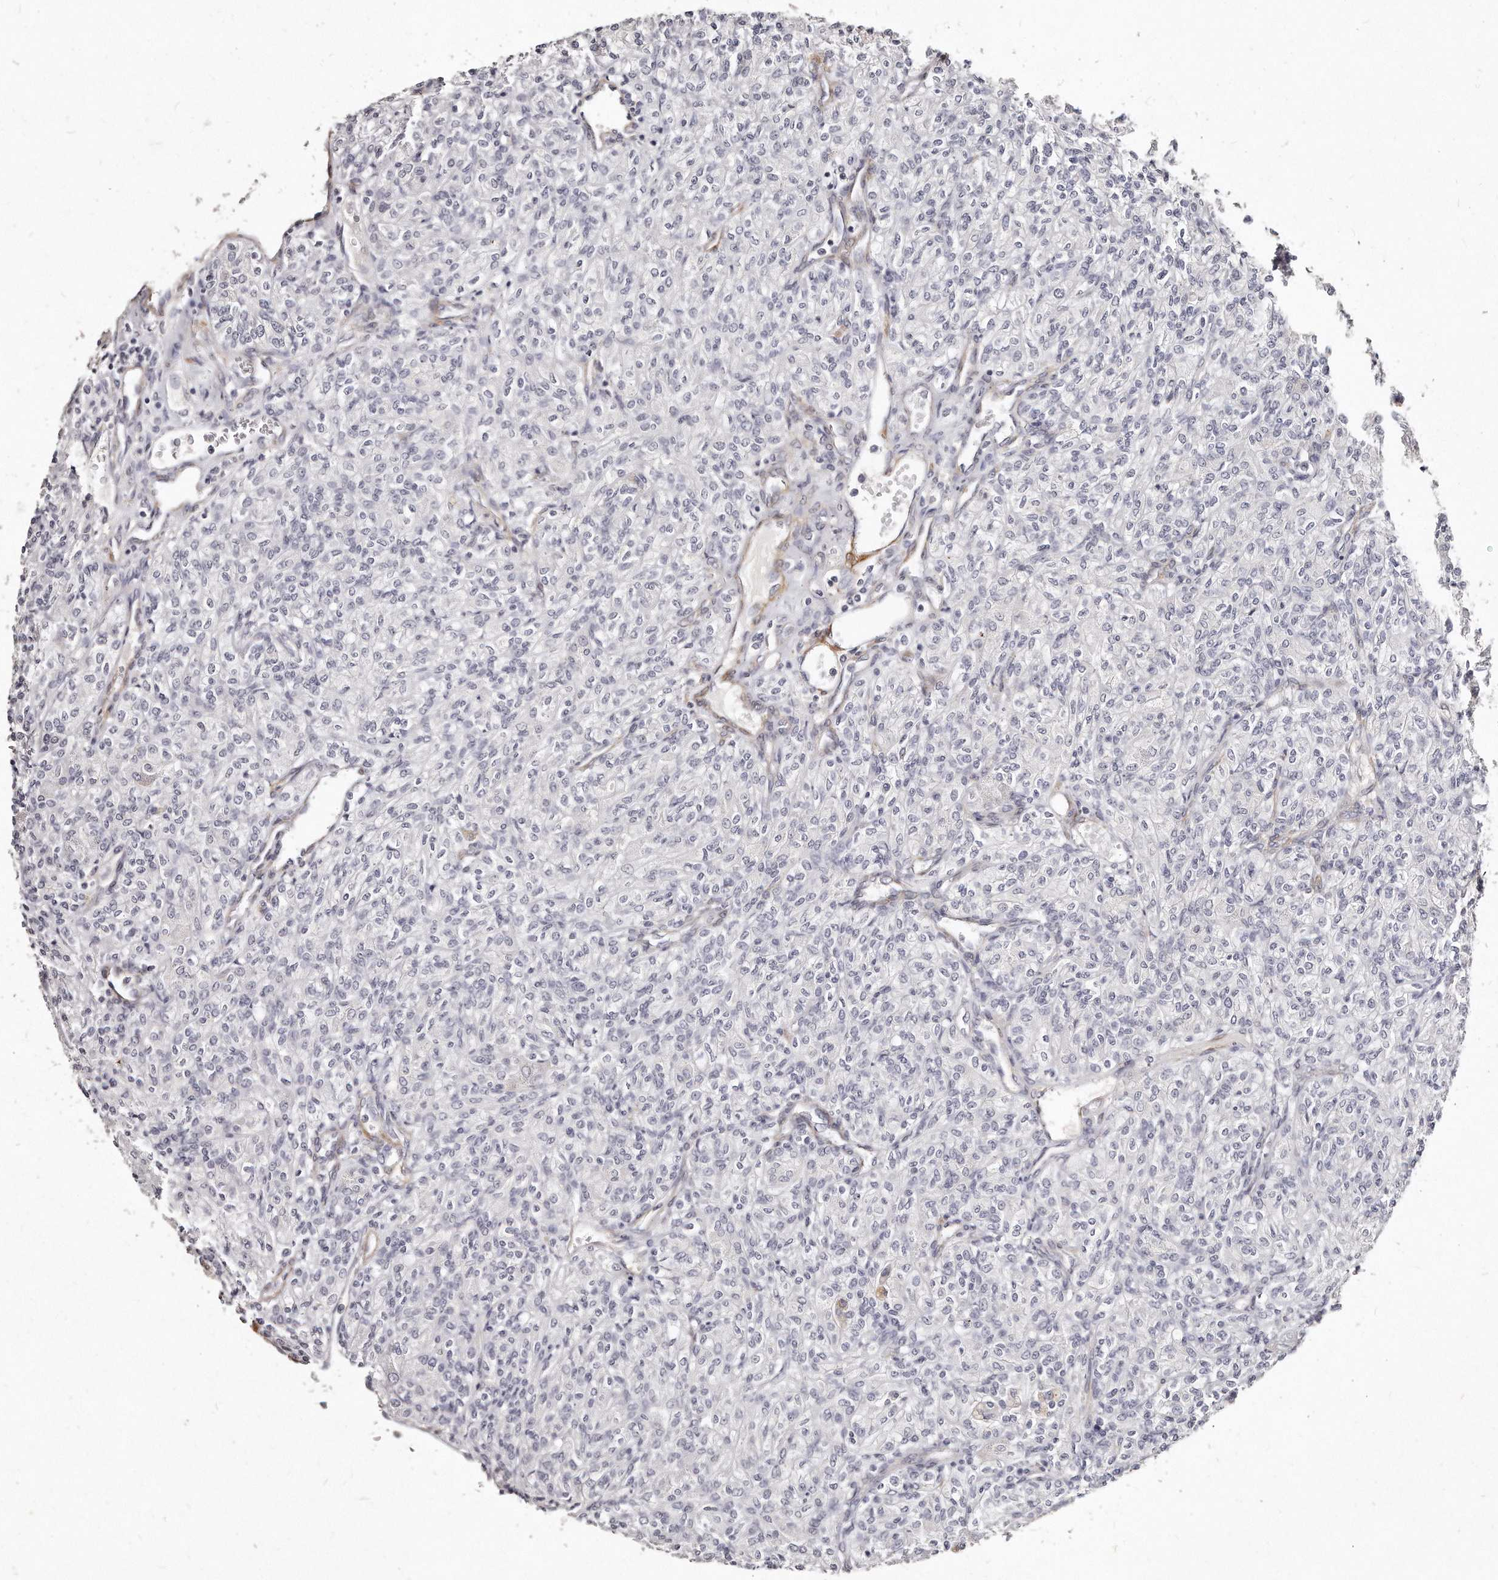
{"staining": {"intensity": "negative", "quantity": "none", "location": "none"}, "tissue": "renal cancer", "cell_type": "Tumor cells", "image_type": "cancer", "snomed": [{"axis": "morphology", "description": "Adenocarcinoma, NOS"}, {"axis": "topography", "description": "Kidney"}], "caption": "This is a image of immunohistochemistry staining of adenocarcinoma (renal), which shows no positivity in tumor cells.", "gene": "LMOD1", "patient": {"sex": "male", "age": 77}}